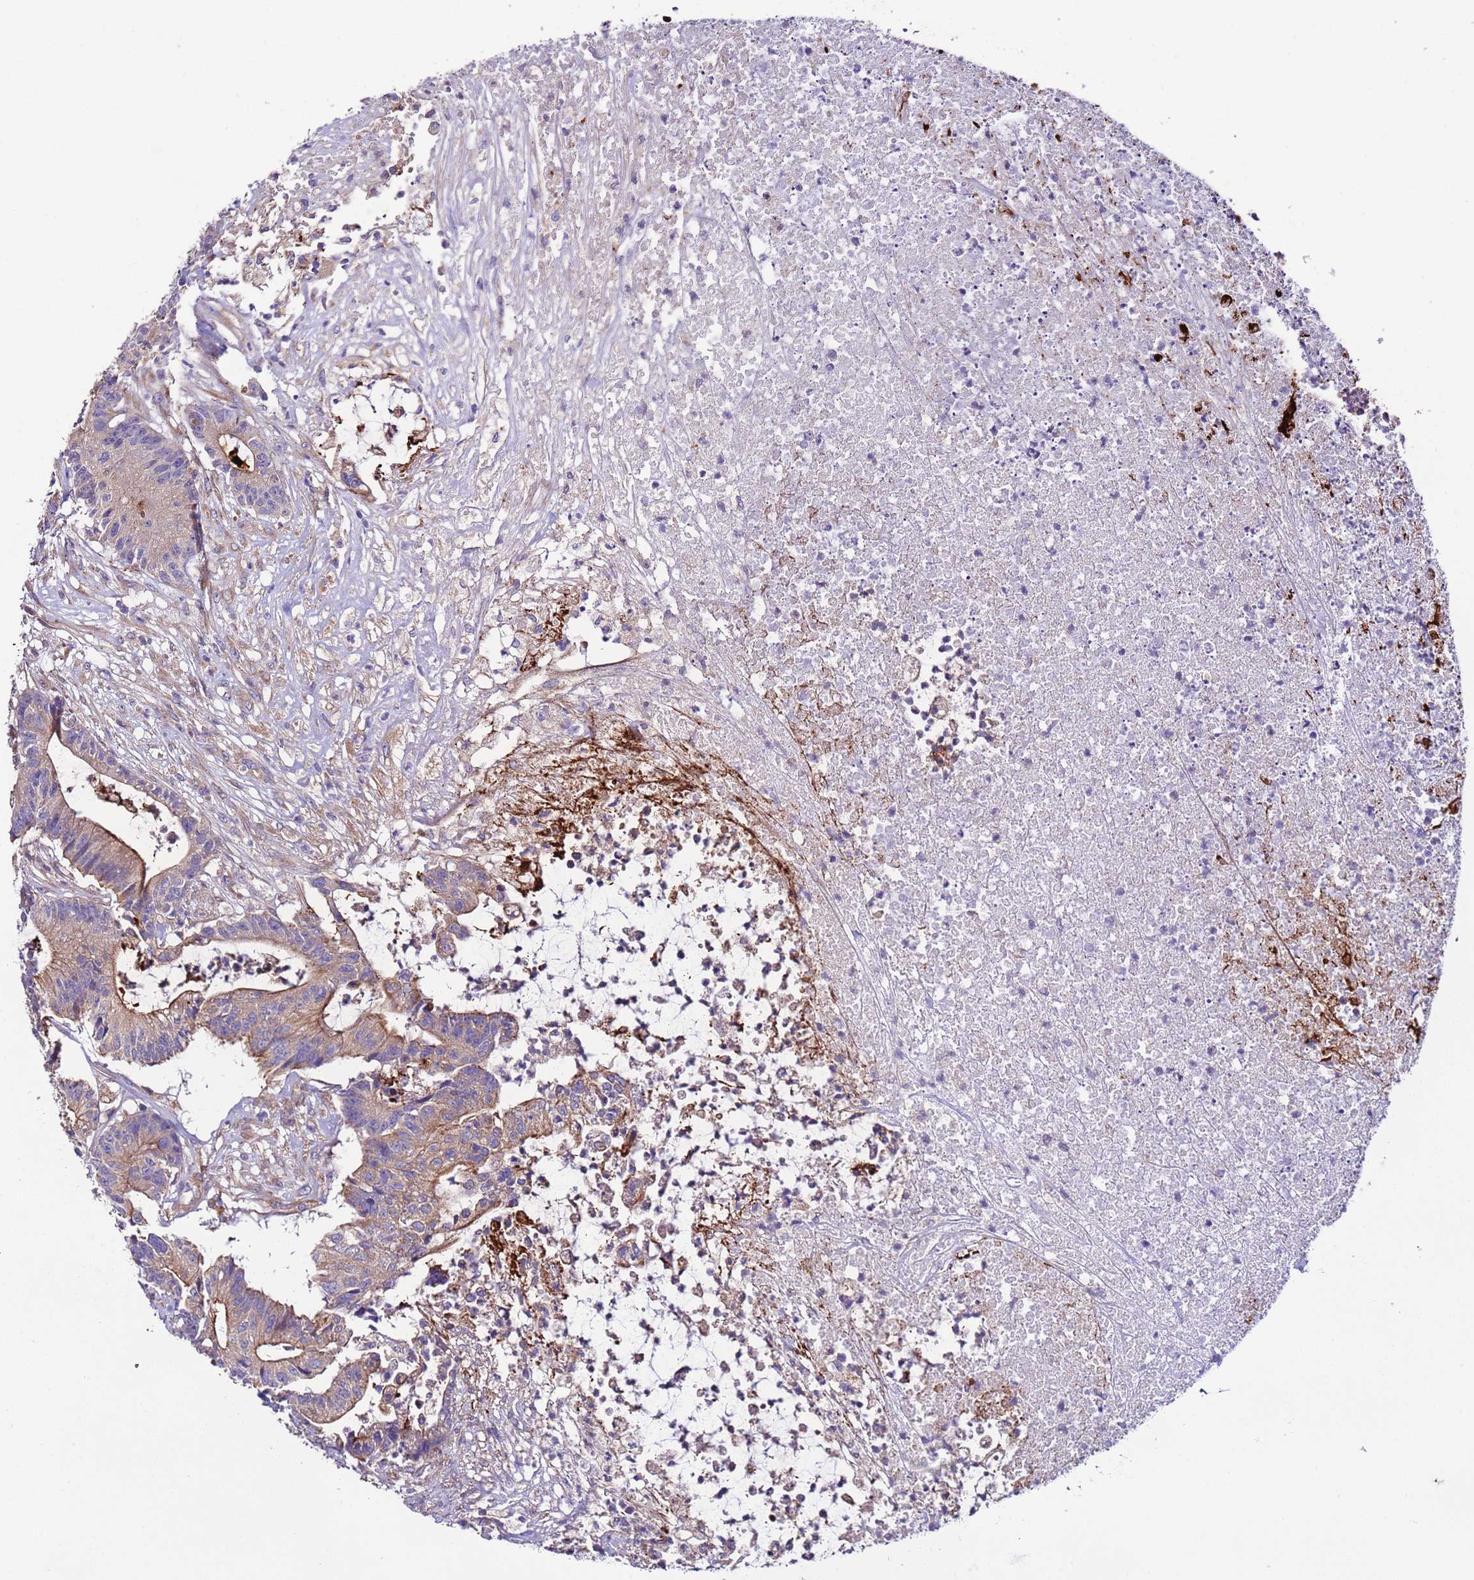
{"staining": {"intensity": "moderate", "quantity": "<25%", "location": "cytoplasmic/membranous"}, "tissue": "colorectal cancer", "cell_type": "Tumor cells", "image_type": "cancer", "snomed": [{"axis": "morphology", "description": "Adenocarcinoma, NOS"}, {"axis": "topography", "description": "Colon"}], "caption": "Human adenocarcinoma (colorectal) stained with a protein marker demonstrates moderate staining in tumor cells.", "gene": "SPCS1", "patient": {"sex": "female", "age": 84}}